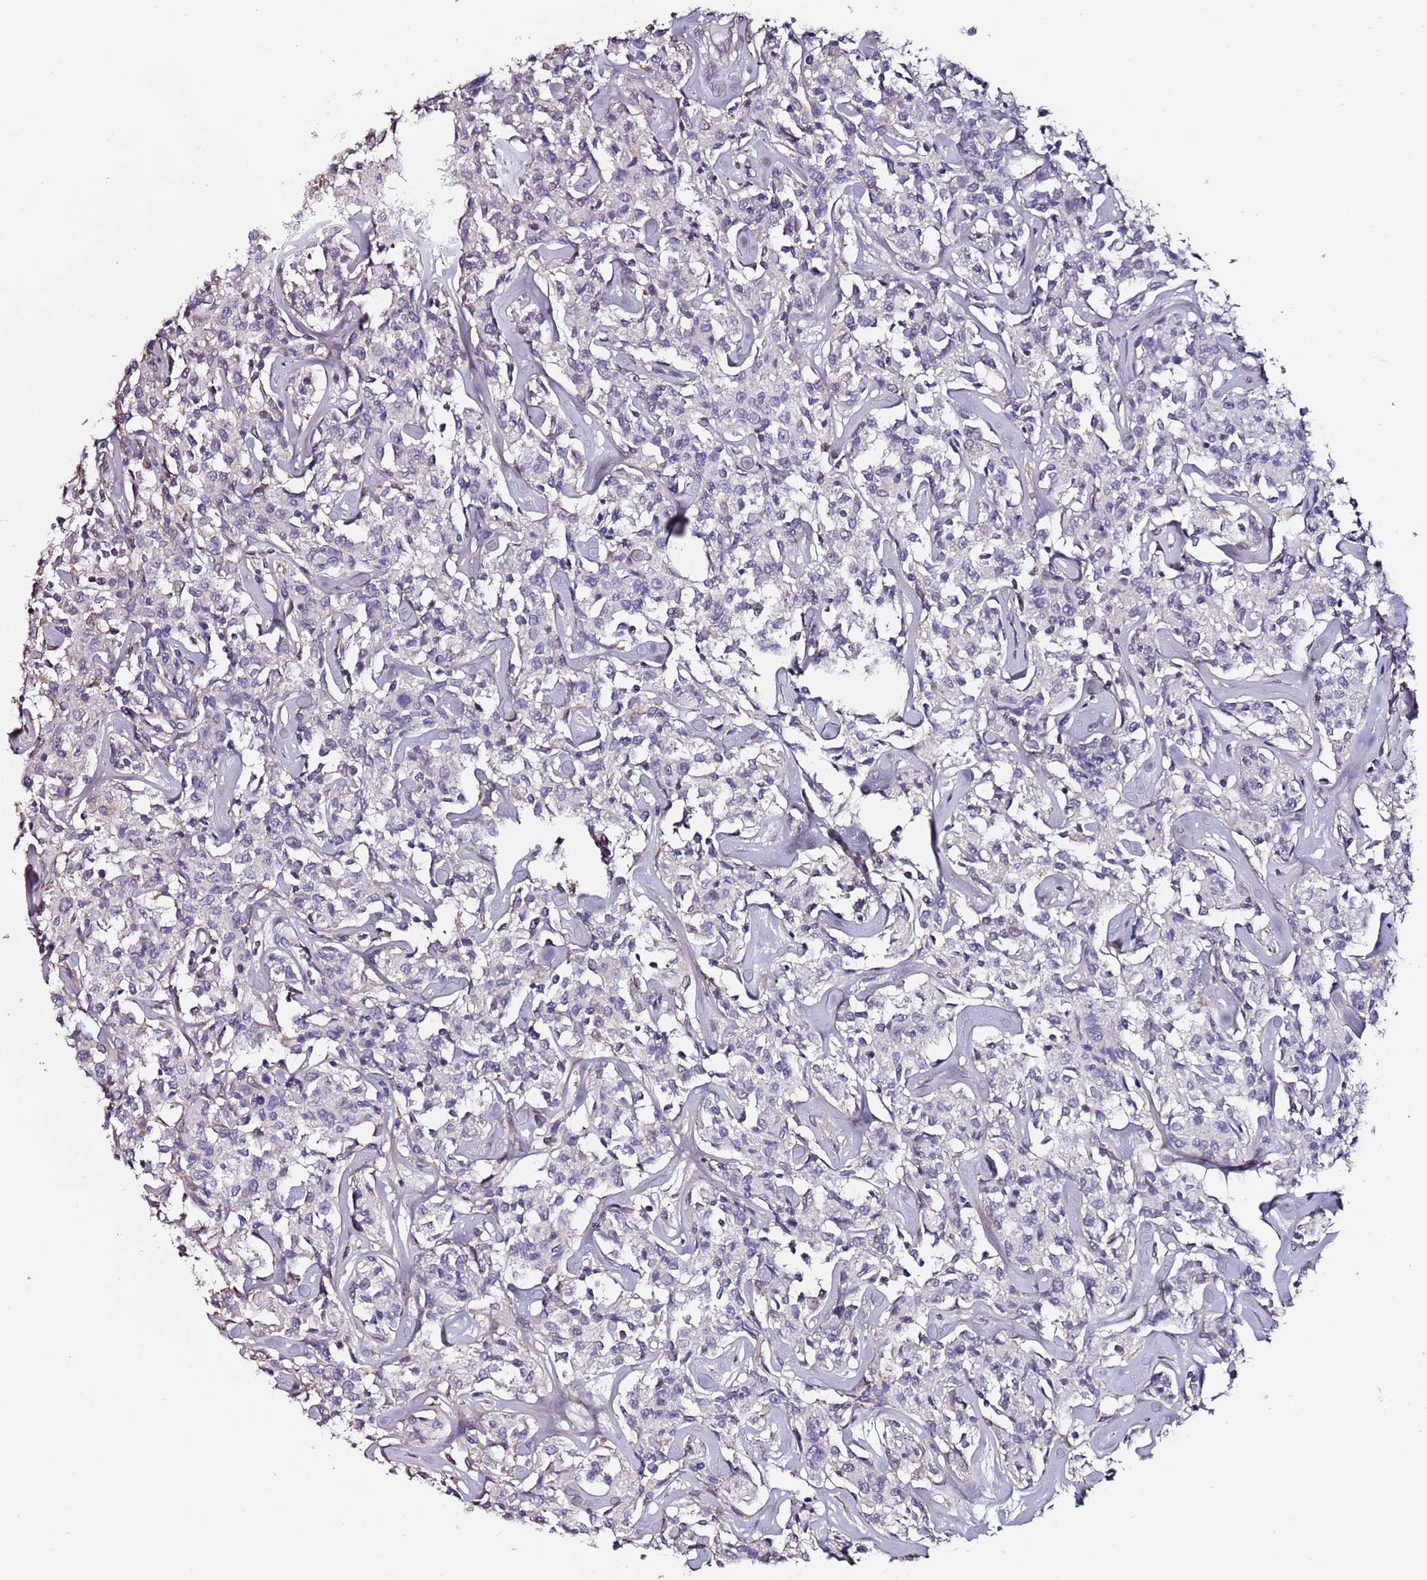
{"staining": {"intensity": "negative", "quantity": "none", "location": "none"}, "tissue": "lymphoma", "cell_type": "Tumor cells", "image_type": "cancer", "snomed": [{"axis": "morphology", "description": "Malignant lymphoma, non-Hodgkin's type, Low grade"}, {"axis": "topography", "description": "Small intestine"}], "caption": "Human low-grade malignant lymphoma, non-Hodgkin's type stained for a protein using immunohistochemistry (IHC) demonstrates no staining in tumor cells.", "gene": "C3orf80", "patient": {"sex": "female", "age": 59}}